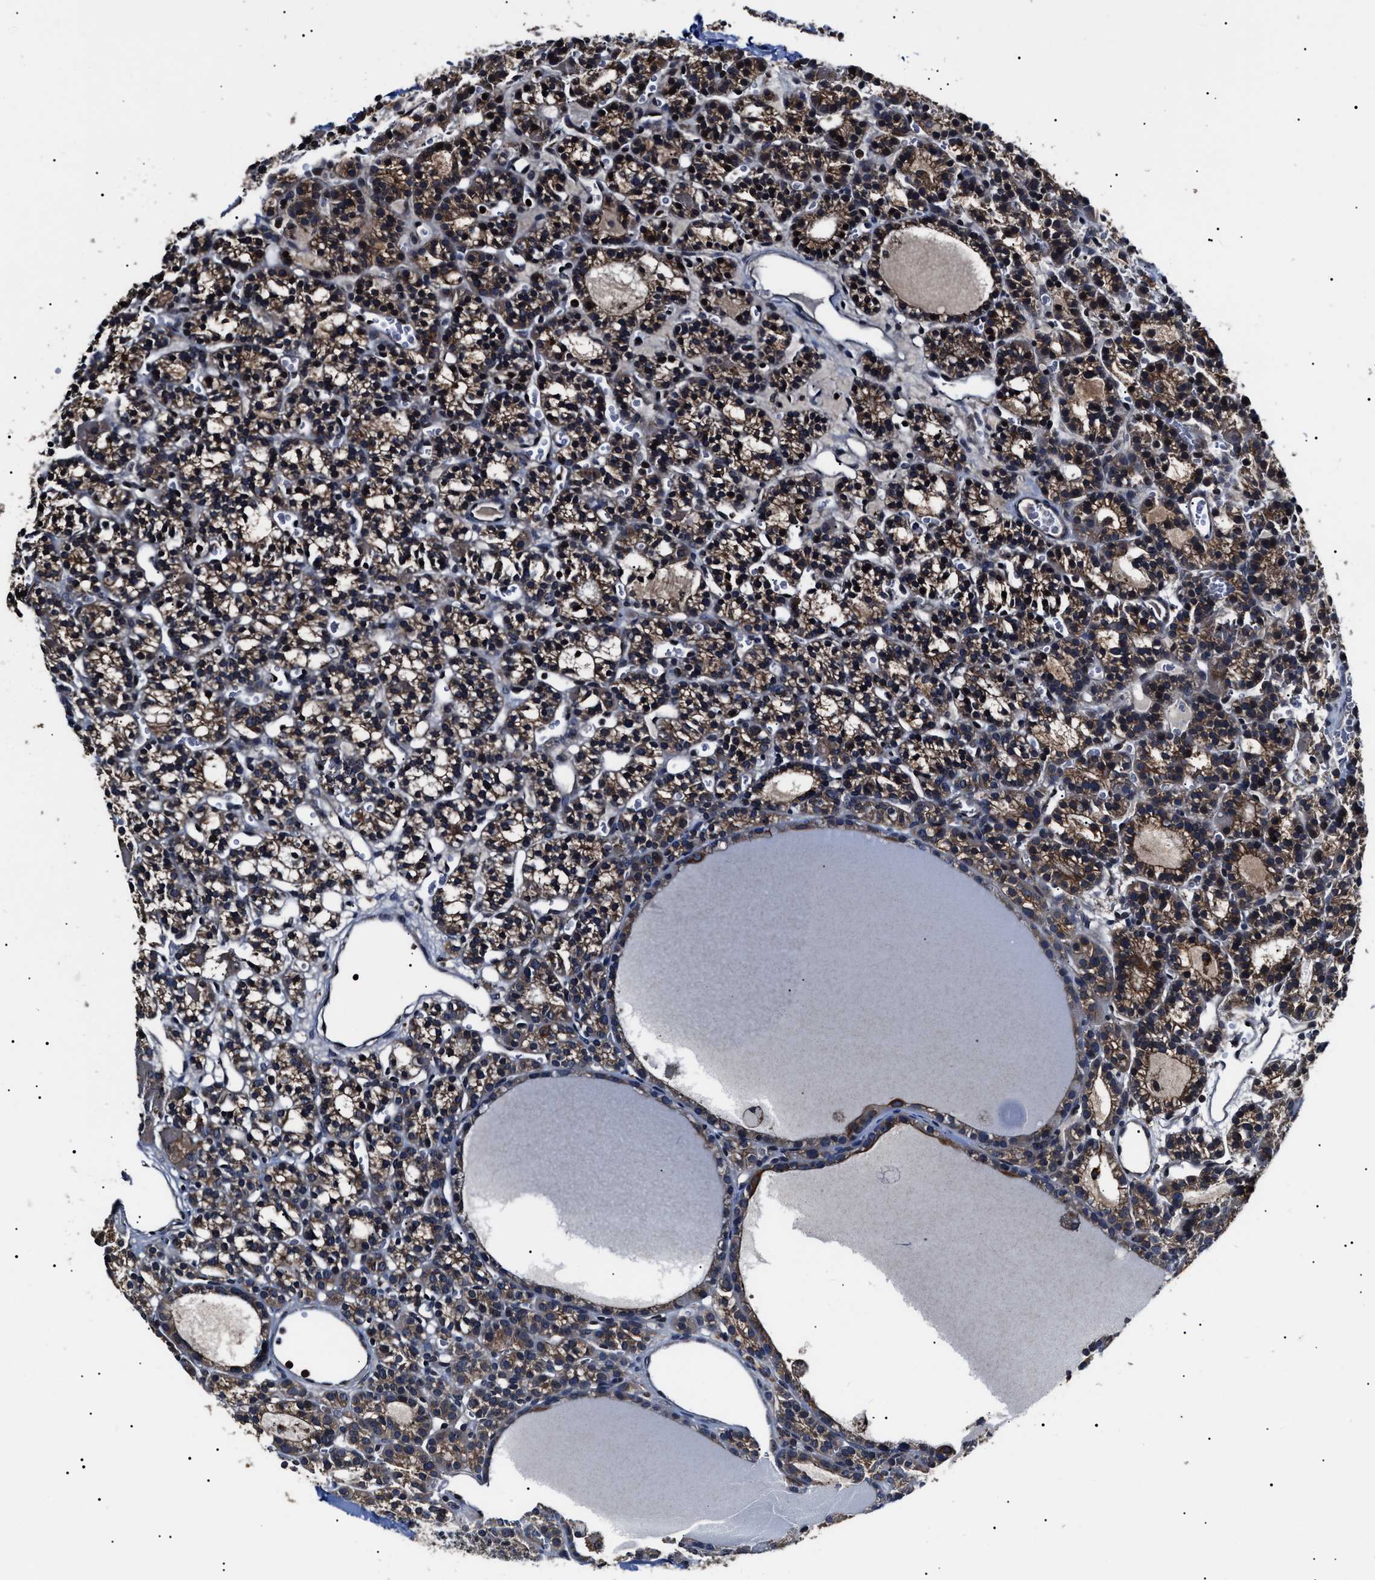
{"staining": {"intensity": "moderate", "quantity": ">75%", "location": "cytoplasmic/membranous"}, "tissue": "parathyroid gland", "cell_type": "Glandular cells", "image_type": "normal", "snomed": [{"axis": "morphology", "description": "Normal tissue, NOS"}, {"axis": "morphology", "description": "Adenoma, NOS"}, {"axis": "topography", "description": "Parathyroid gland"}], "caption": "Immunohistochemistry (IHC) of normal parathyroid gland shows medium levels of moderate cytoplasmic/membranous positivity in about >75% of glandular cells. The protein is shown in brown color, while the nuclei are stained blue.", "gene": "CCT8", "patient": {"sex": "female", "age": 58}}